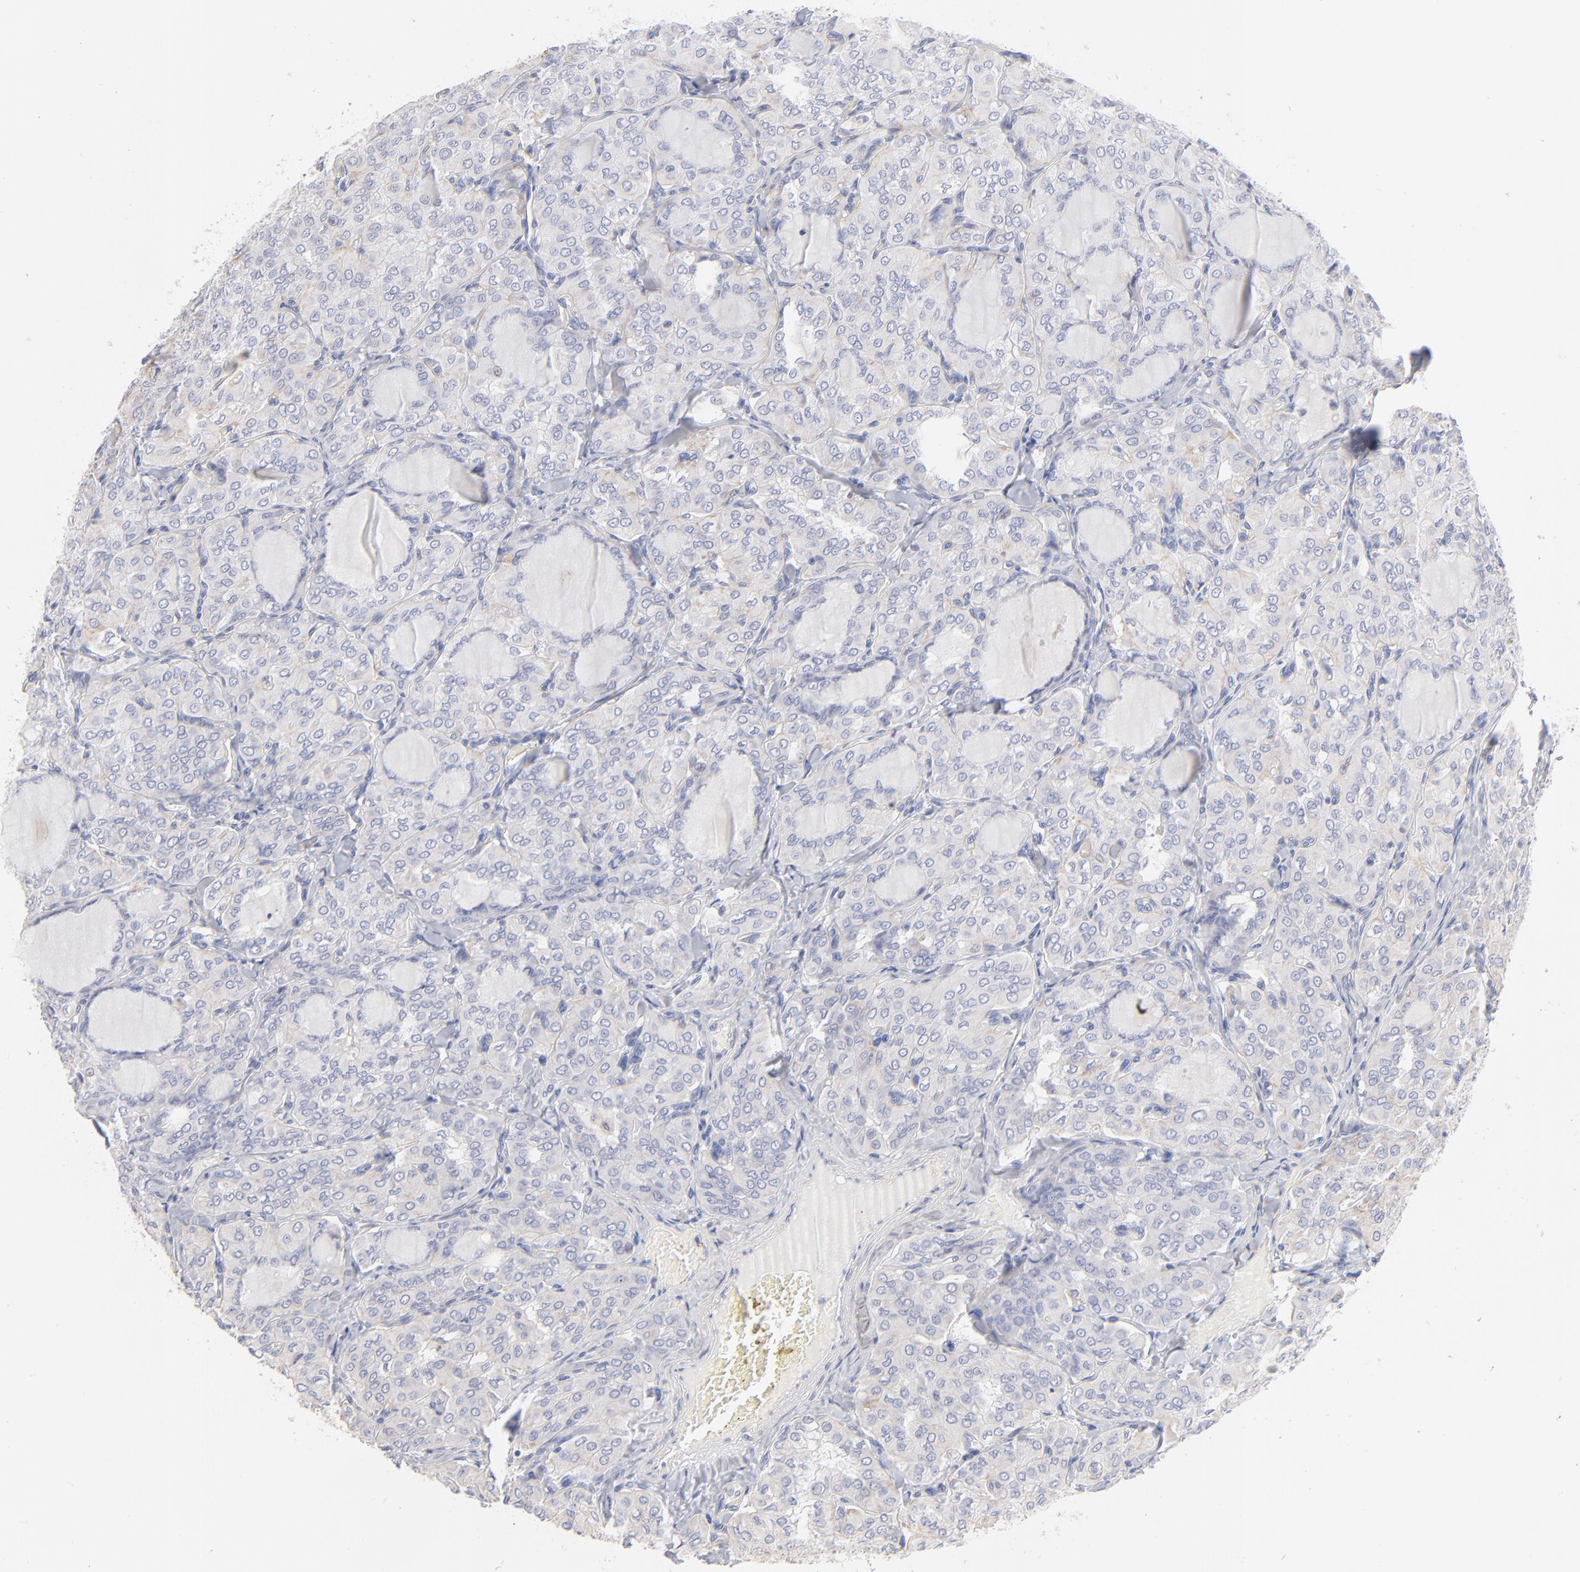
{"staining": {"intensity": "weak", "quantity": ">75%", "location": "cytoplasmic/membranous"}, "tissue": "thyroid cancer", "cell_type": "Tumor cells", "image_type": "cancer", "snomed": [{"axis": "morphology", "description": "Papillary adenocarcinoma, NOS"}, {"axis": "topography", "description": "Thyroid gland"}], "caption": "IHC histopathology image of neoplastic tissue: human papillary adenocarcinoma (thyroid) stained using IHC demonstrates low levels of weak protein expression localized specifically in the cytoplasmic/membranous of tumor cells, appearing as a cytoplasmic/membranous brown color.", "gene": "TST", "patient": {"sex": "male", "age": 20}}